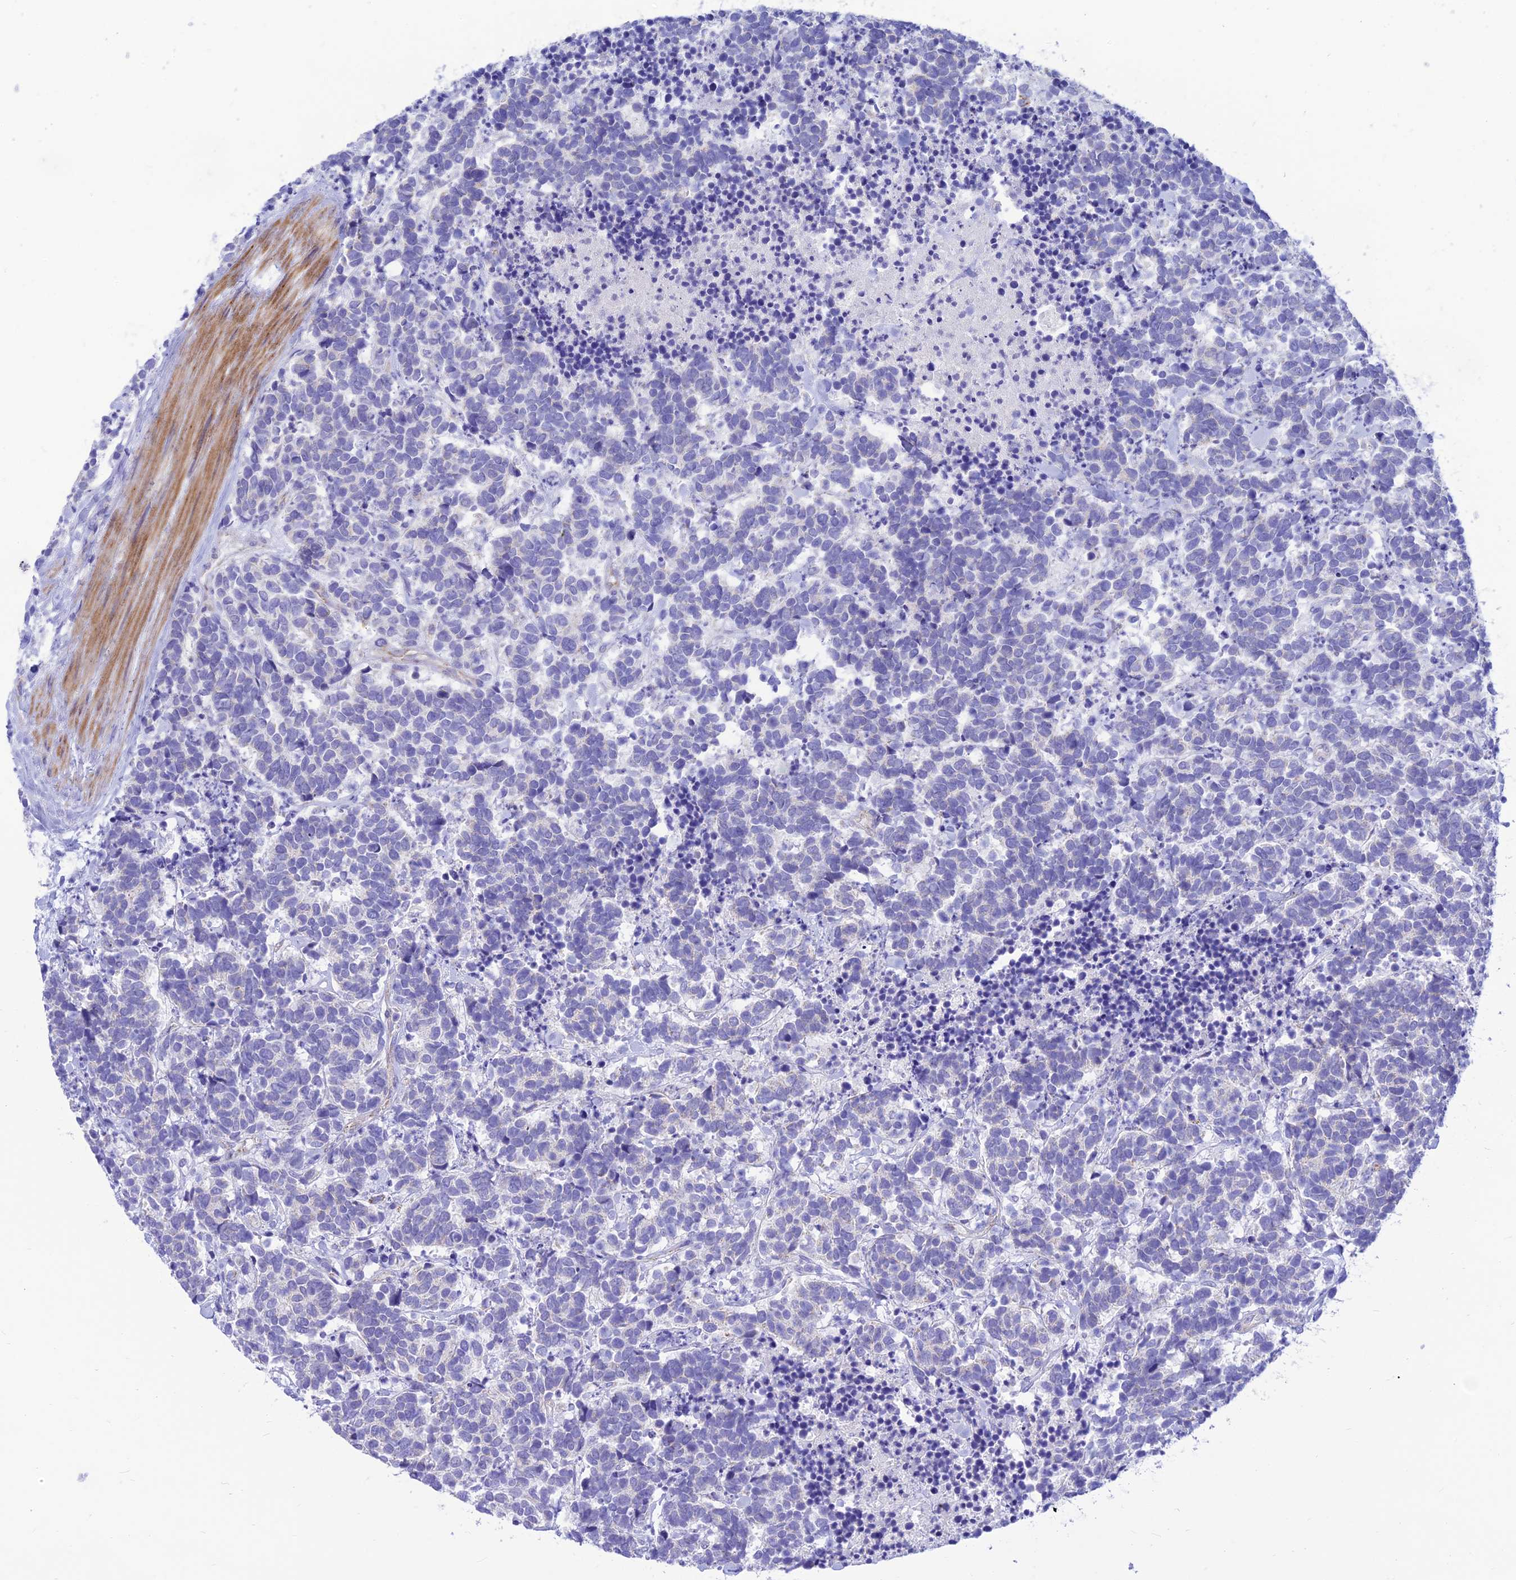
{"staining": {"intensity": "negative", "quantity": "none", "location": "none"}, "tissue": "carcinoid", "cell_type": "Tumor cells", "image_type": "cancer", "snomed": [{"axis": "morphology", "description": "Carcinoma, NOS"}, {"axis": "morphology", "description": "Carcinoid, malignant, NOS"}, {"axis": "topography", "description": "Prostate"}], "caption": "Tumor cells are negative for protein expression in human carcinoma.", "gene": "FAM186B", "patient": {"sex": "male", "age": 57}}